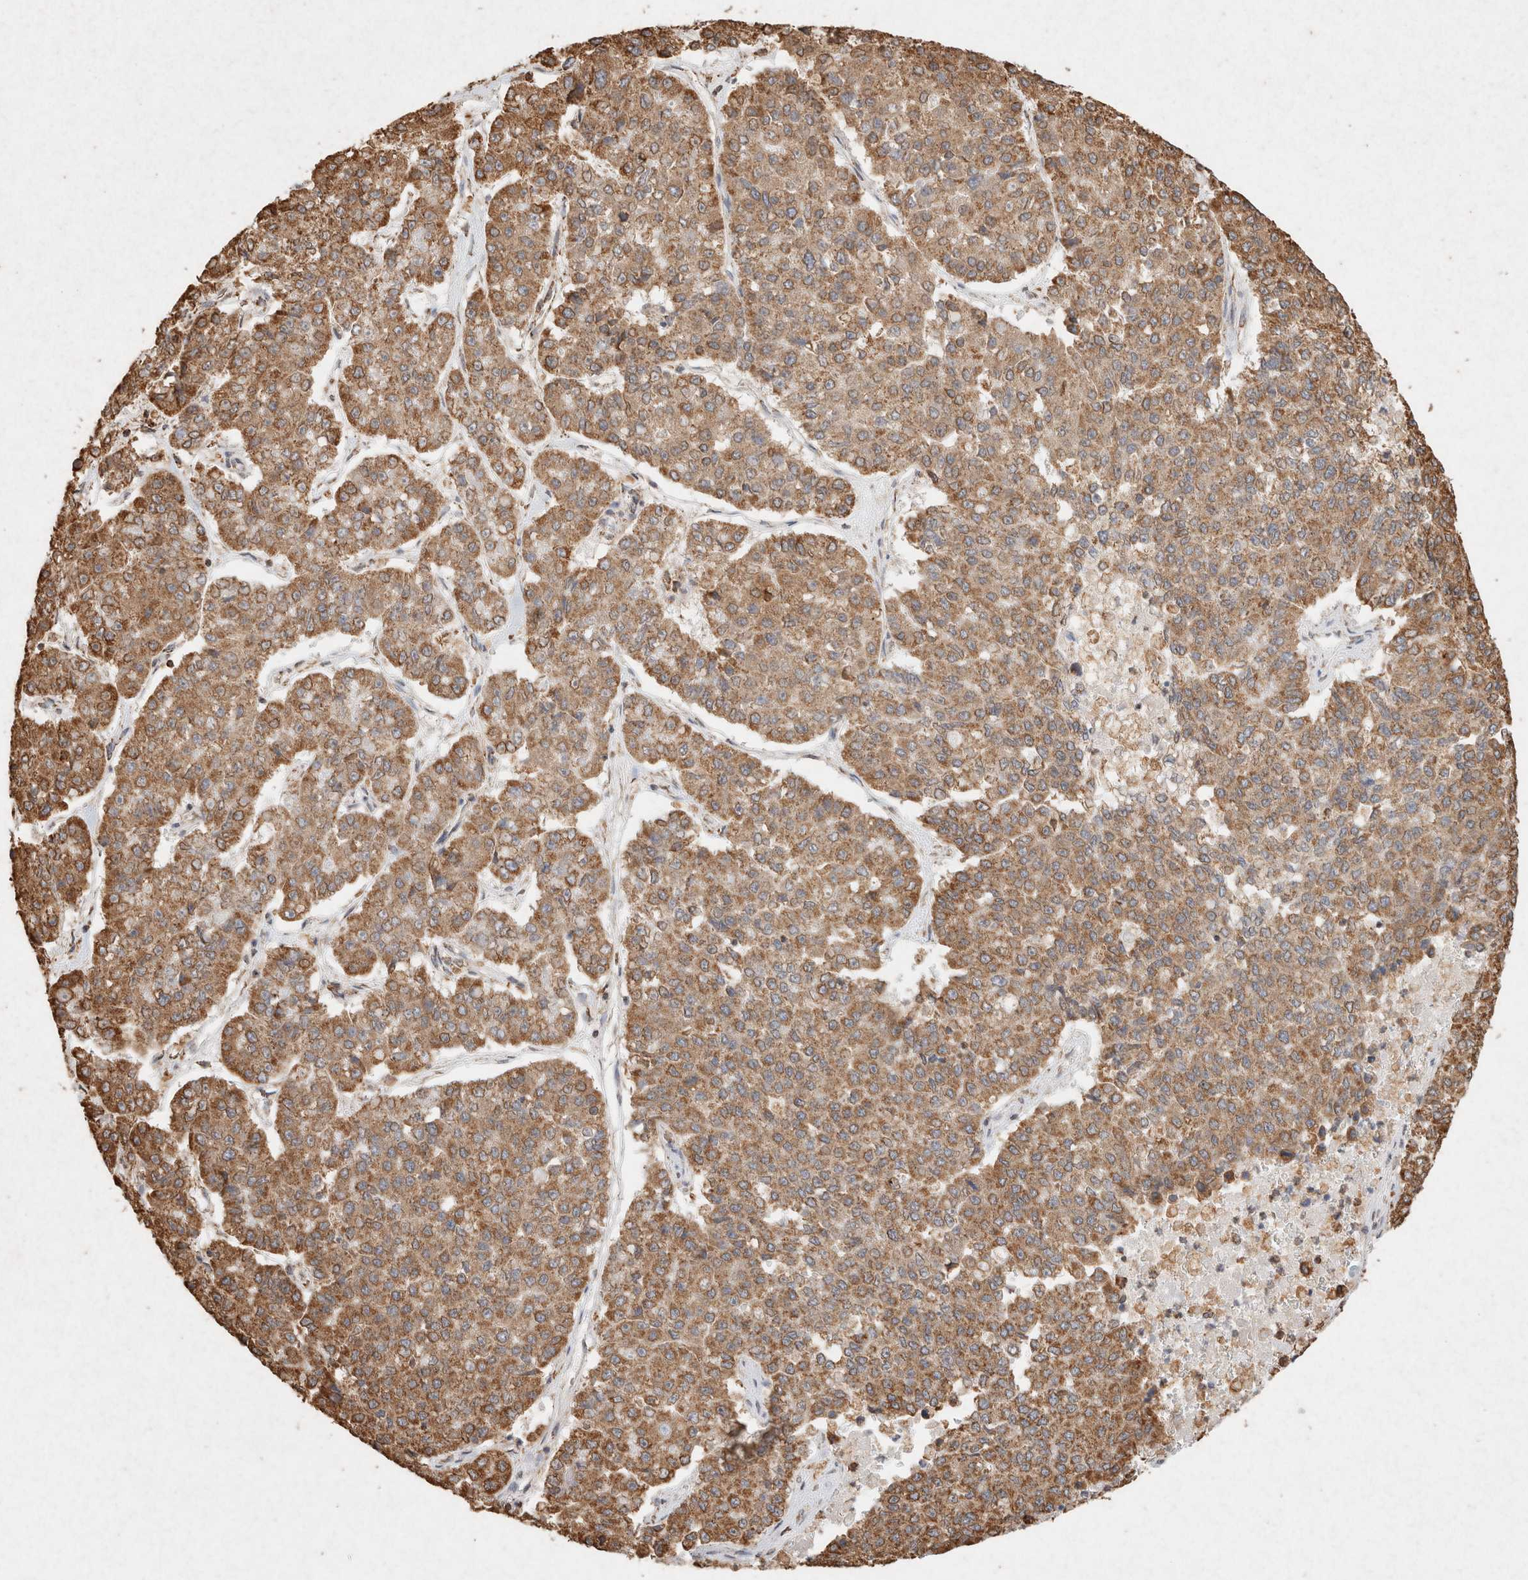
{"staining": {"intensity": "moderate", "quantity": ">75%", "location": "cytoplasmic/membranous"}, "tissue": "pancreatic cancer", "cell_type": "Tumor cells", "image_type": "cancer", "snomed": [{"axis": "morphology", "description": "Adenocarcinoma, NOS"}, {"axis": "topography", "description": "Pancreas"}], "caption": "Brown immunohistochemical staining in human pancreatic cancer reveals moderate cytoplasmic/membranous staining in about >75% of tumor cells.", "gene": "SDC2", "patient": {"sex": "male", "age": 50}}